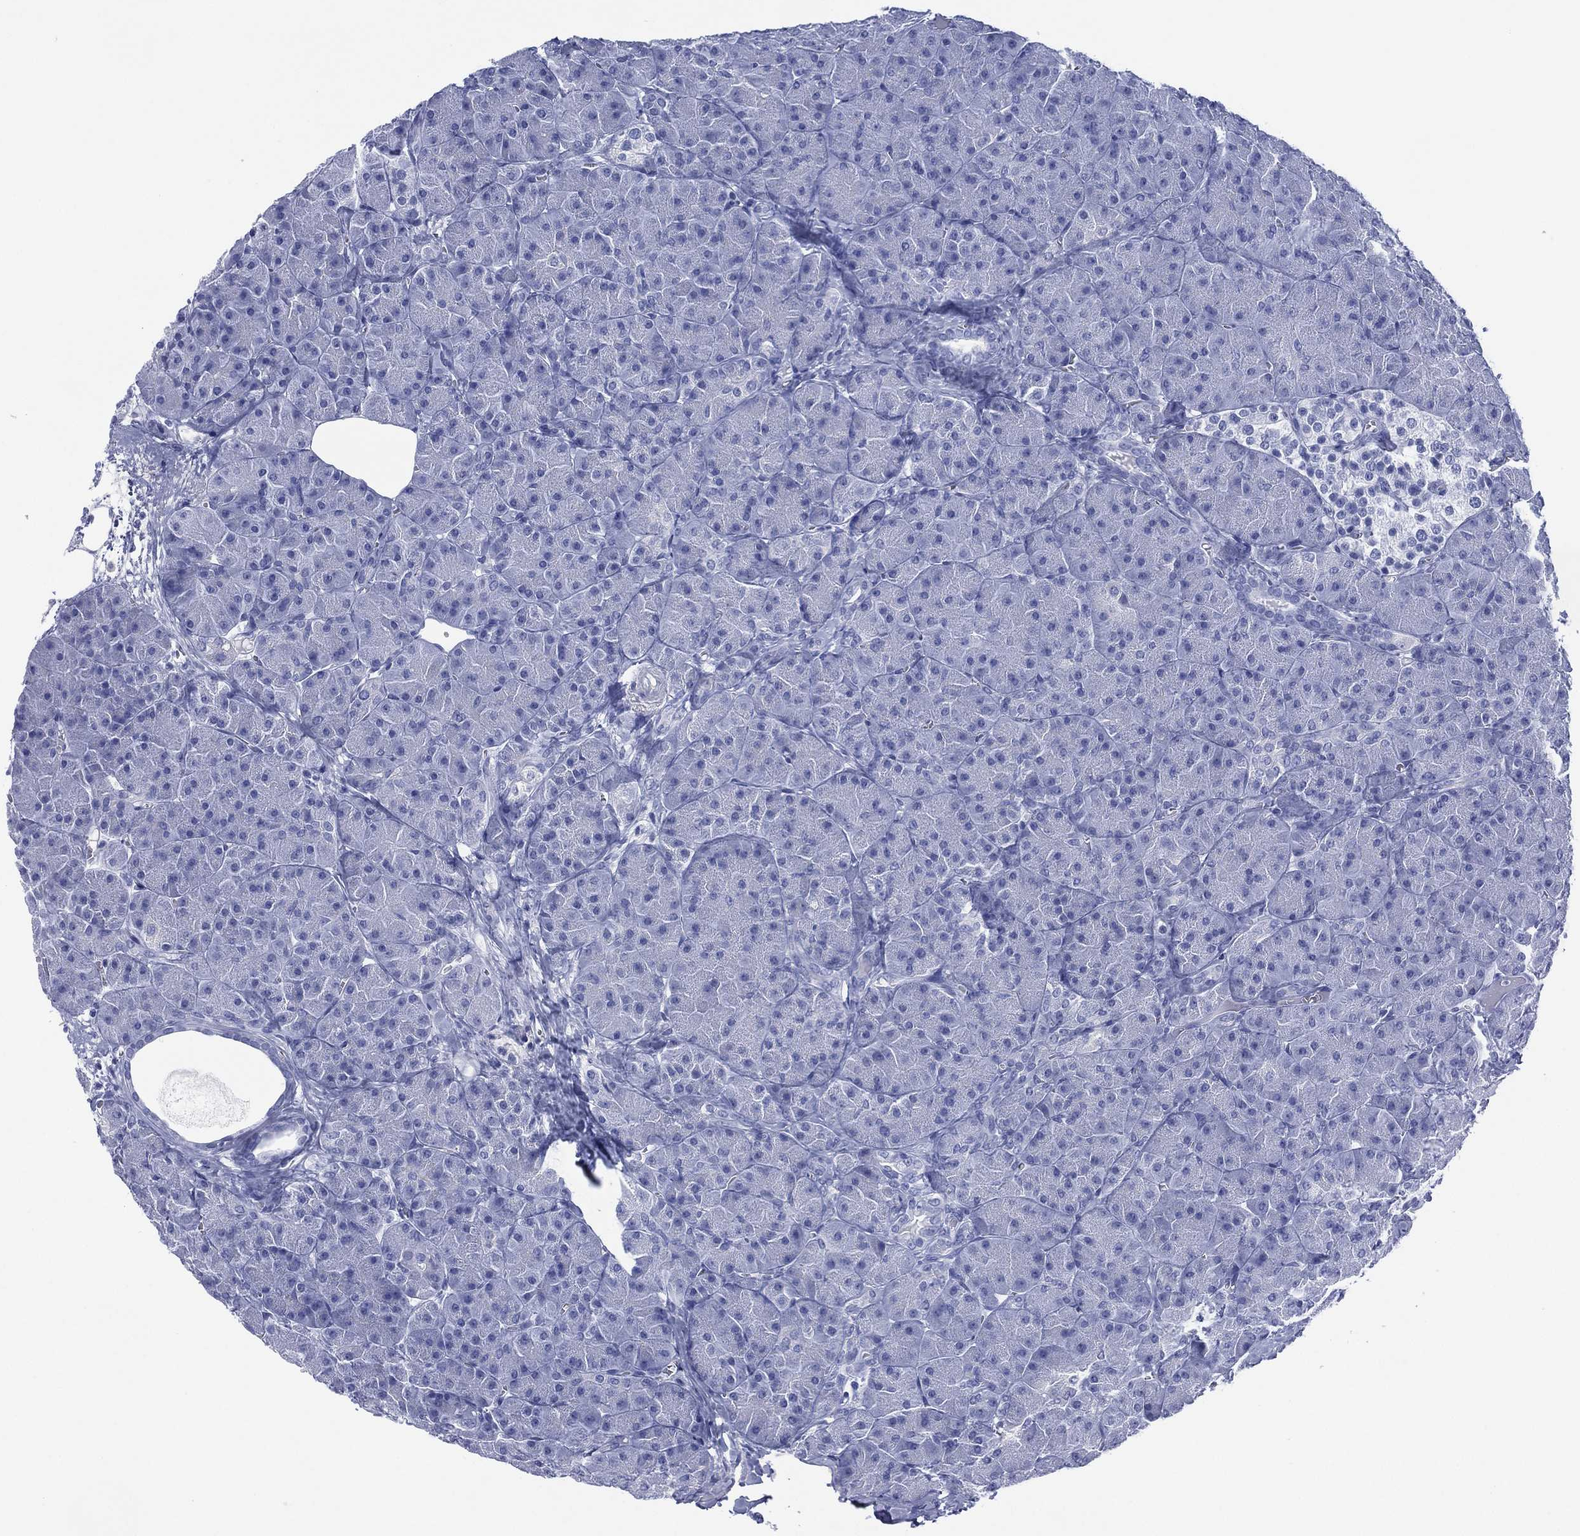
{"staining": {"intensity": "negative", "quantity": "none", "location": "none"}, "tissue": "pancreas", "cell_type": "Exocrine glandular cells", "image_type": "normal", "snomed": [{"axis": "morphology", "description": "Normal tissue, NOS"}, {"axis": "topography", "description": "Pancreas"}], "caption": "An immunohistochemistry histopathology image of normal pancreas is shown. There is no staining in exocrine glandular cells of pancreas. Brightfield microscopy of immunohistochemistry stained with DAB (brown) and hematoxylin (blue), captured at high magnification.", "gene": "SIGLECL1", "patient": {"sex": "male", "age": 61}}